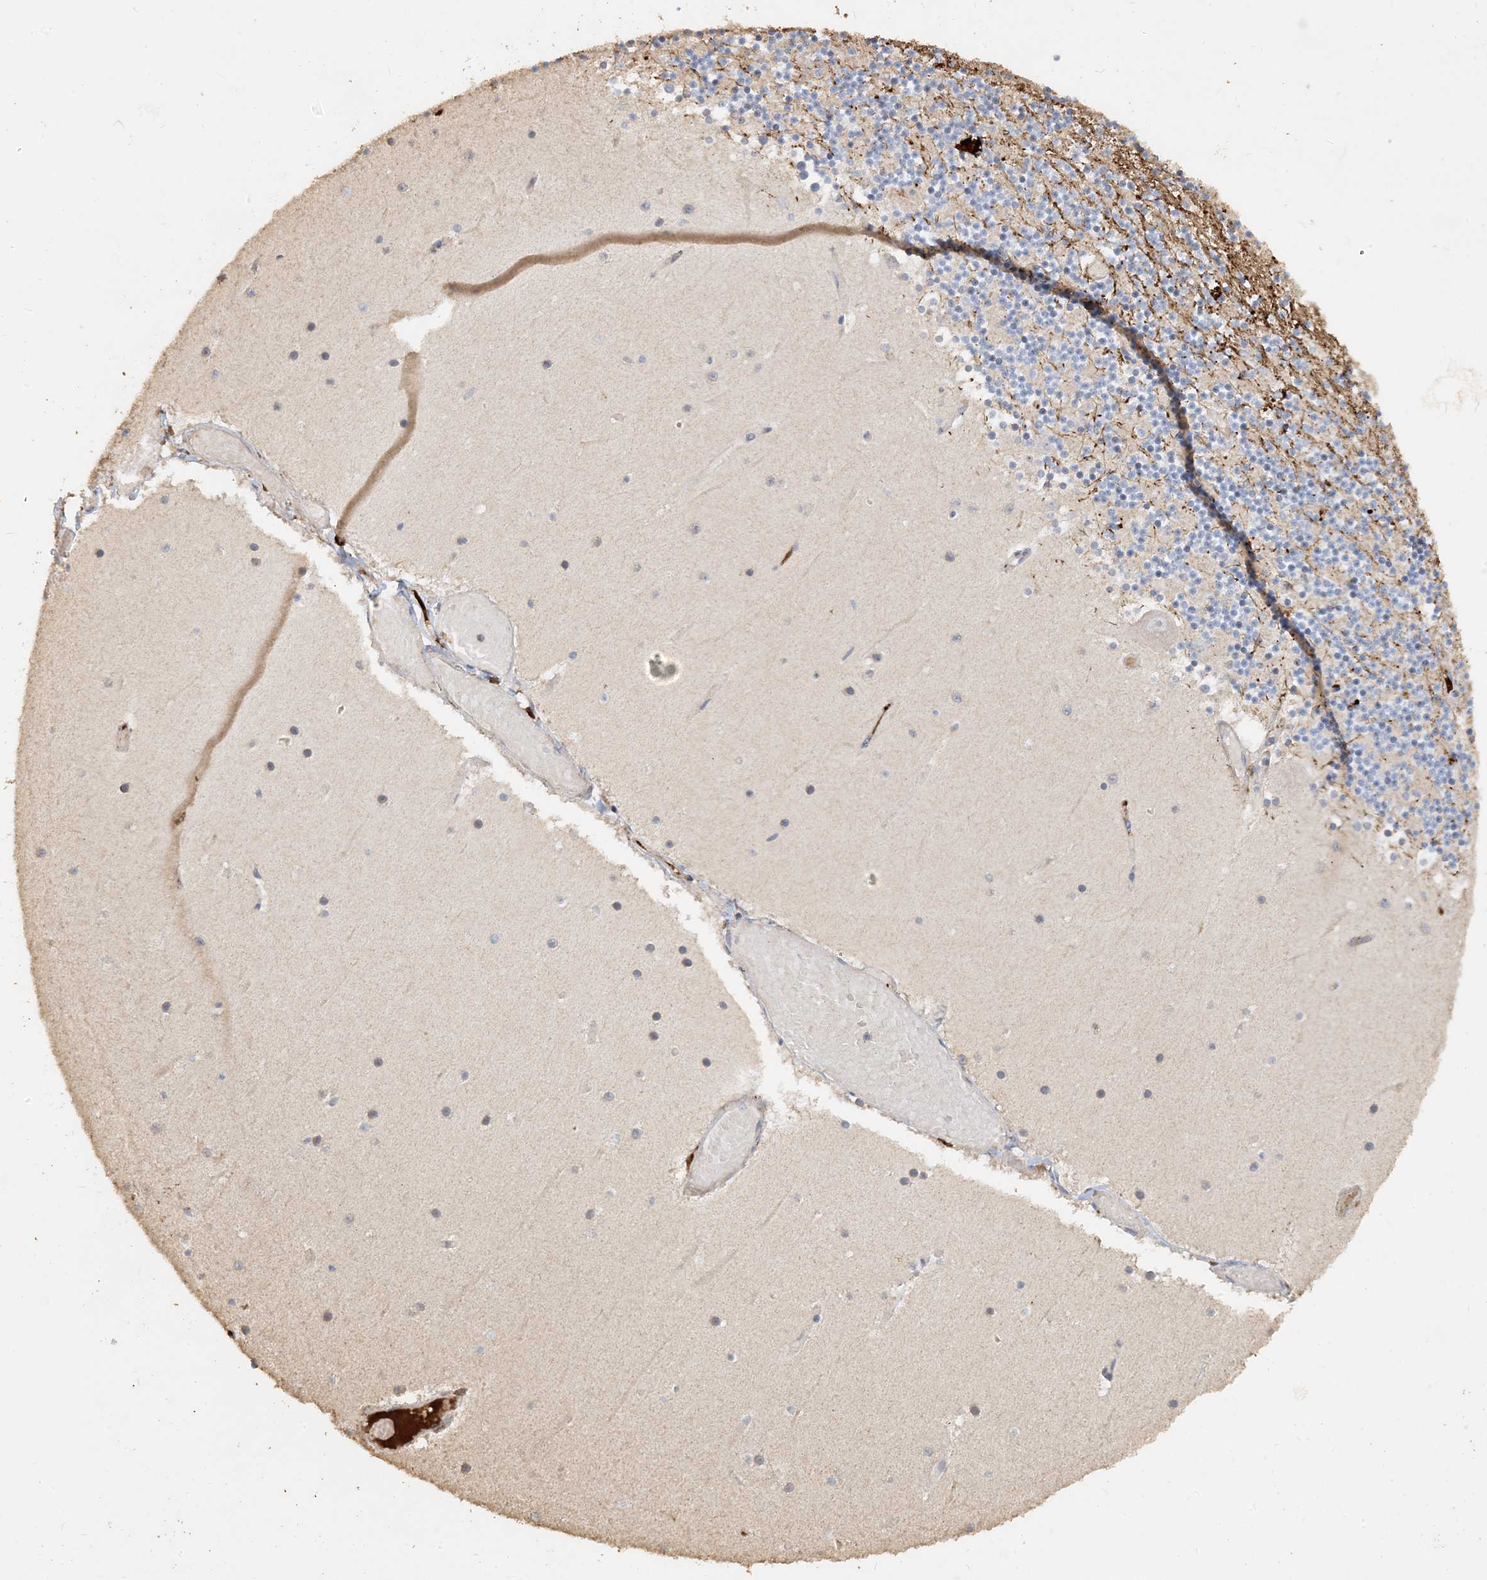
{"staining": {"intensity": "strong", "quantity": "25%-75%", "location": "cytoplasmic/membranous"}, "tissue": "cerebellum", "cell_type": "Cells in granular layer", "image_type": "normal", "snomed": [{"axis": "morphology", "description": "Normal tissue, NOS"}, {"axis": "topography", "description": "Cerebellum"}], "caption": "Strong cytoplasmic/membranous positivity is appreciated in approximately 25%-75% of cells in granular layer in benign cerebellum.", "gene": "SFMBT2", "patient": {"sex": "female", "age": 28}}